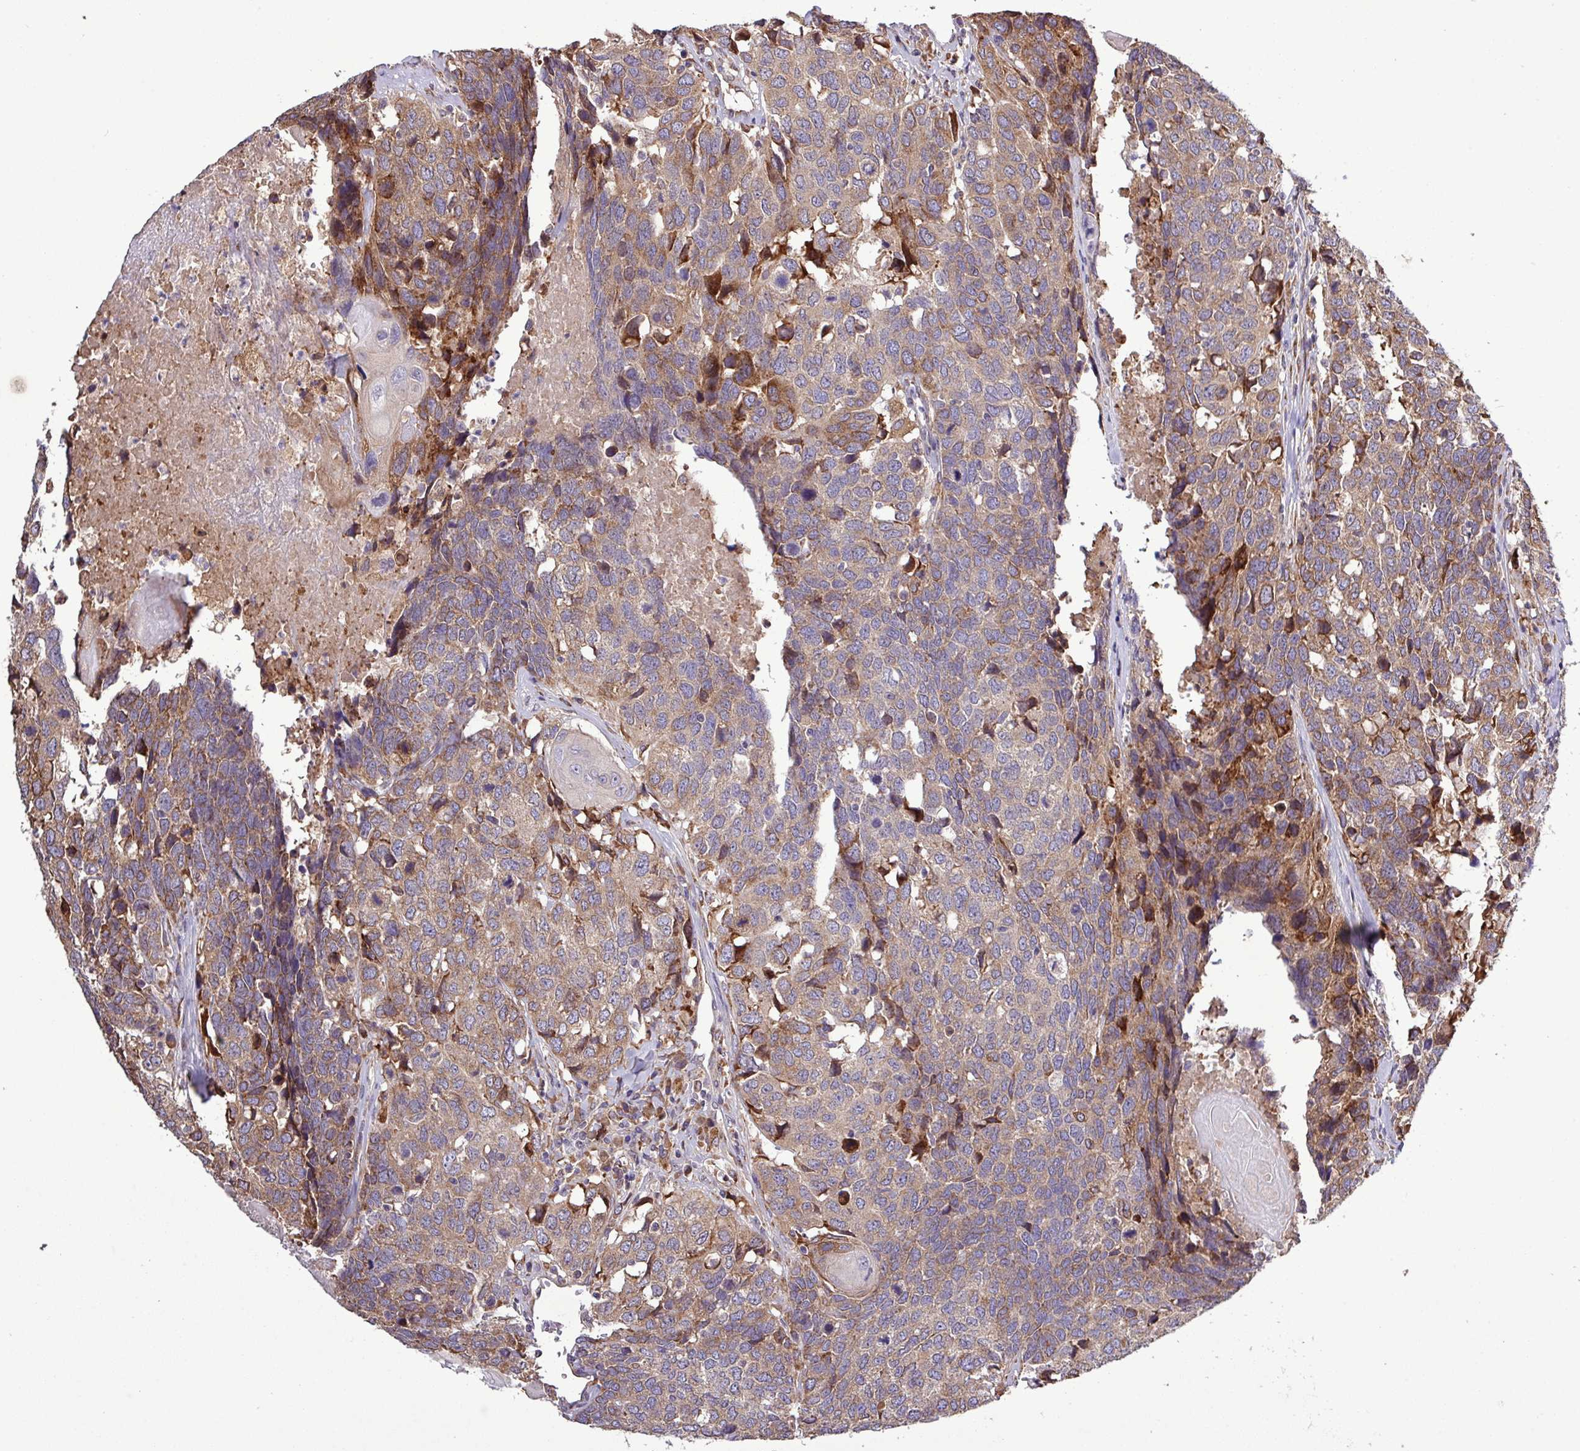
{"staining": {"intensity": "moderate", "quantity": ">75%", "location": "cytoplasmic/membranous"}, "tissue": "head and neck cancer", "cell_type": "Tumor cells", "image_type": "cancer", "snomed": [{"axis": "morphology", "description": "Squamous cell carcinoma, NOS"}, {"axis": "topography", "description": "Head-Neck"}], "caption": "Moderate cytoplasmic/membranous protein staining is identified in about >75% of tumor cells in head and neck squamous cell carcinoma. (IHC, brightfield microscopy, high magnification).", "gene": "MEGF6", "patient": {"sex": "male", "age": 66}}